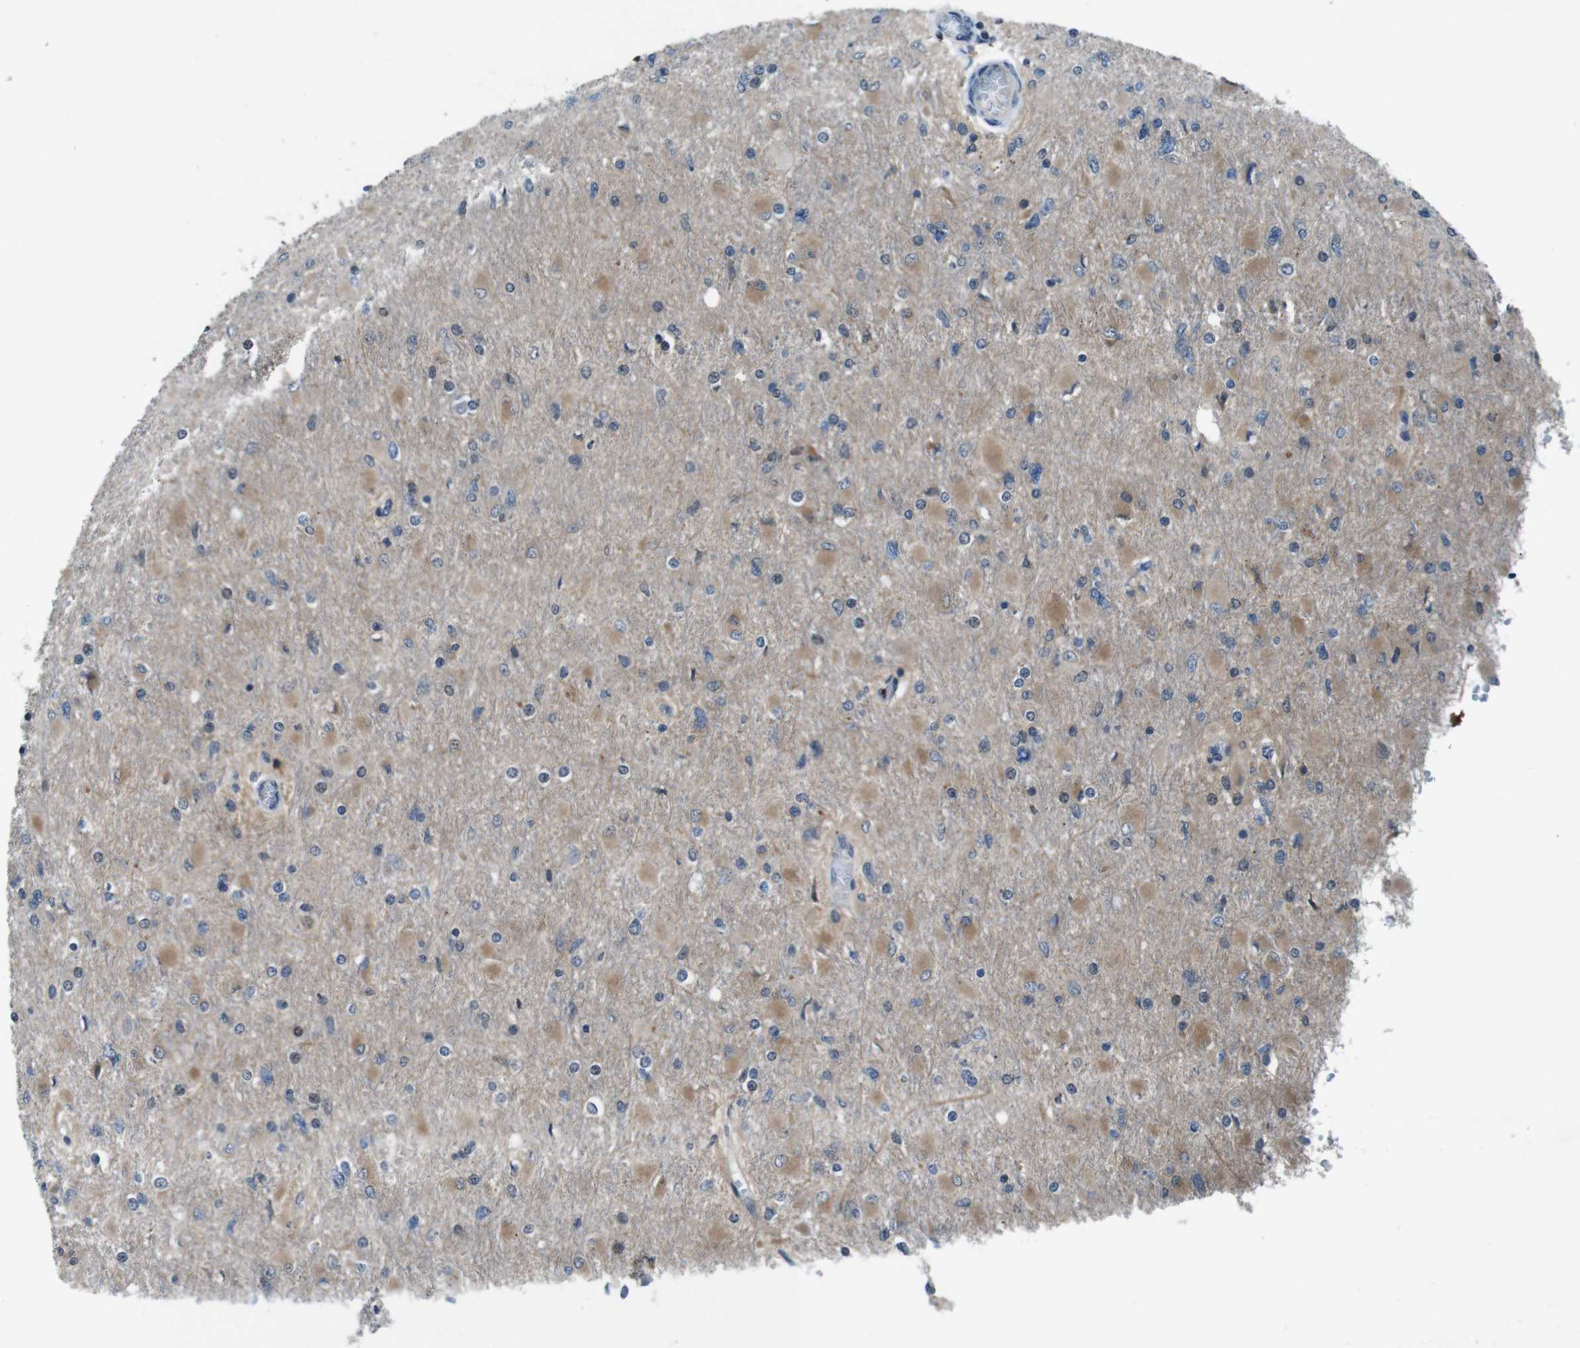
{"staining": {"intensity": "moderate", "quantity": "25%-75%", "location": "cytoplasmic/membranous"}, "tissue": "glioma", "cell_type": "Tumor cells", "image_type": "cancer", "snomed": [{"axis": "morphology", "description": "Glioma, malignant, High grade"}, {"axis": "topography", "description": "Cerebral cortex"}], "caption": "This image shows glioma stained with immunohistochemistry to label a protein in brown. The cytoplasmic/membranous of tumor cells show moderate positivity for the protein. Nuclei are counter-stained blue.", "gene": "LRP5", "patient": {"sex": "female", "age": 36}}